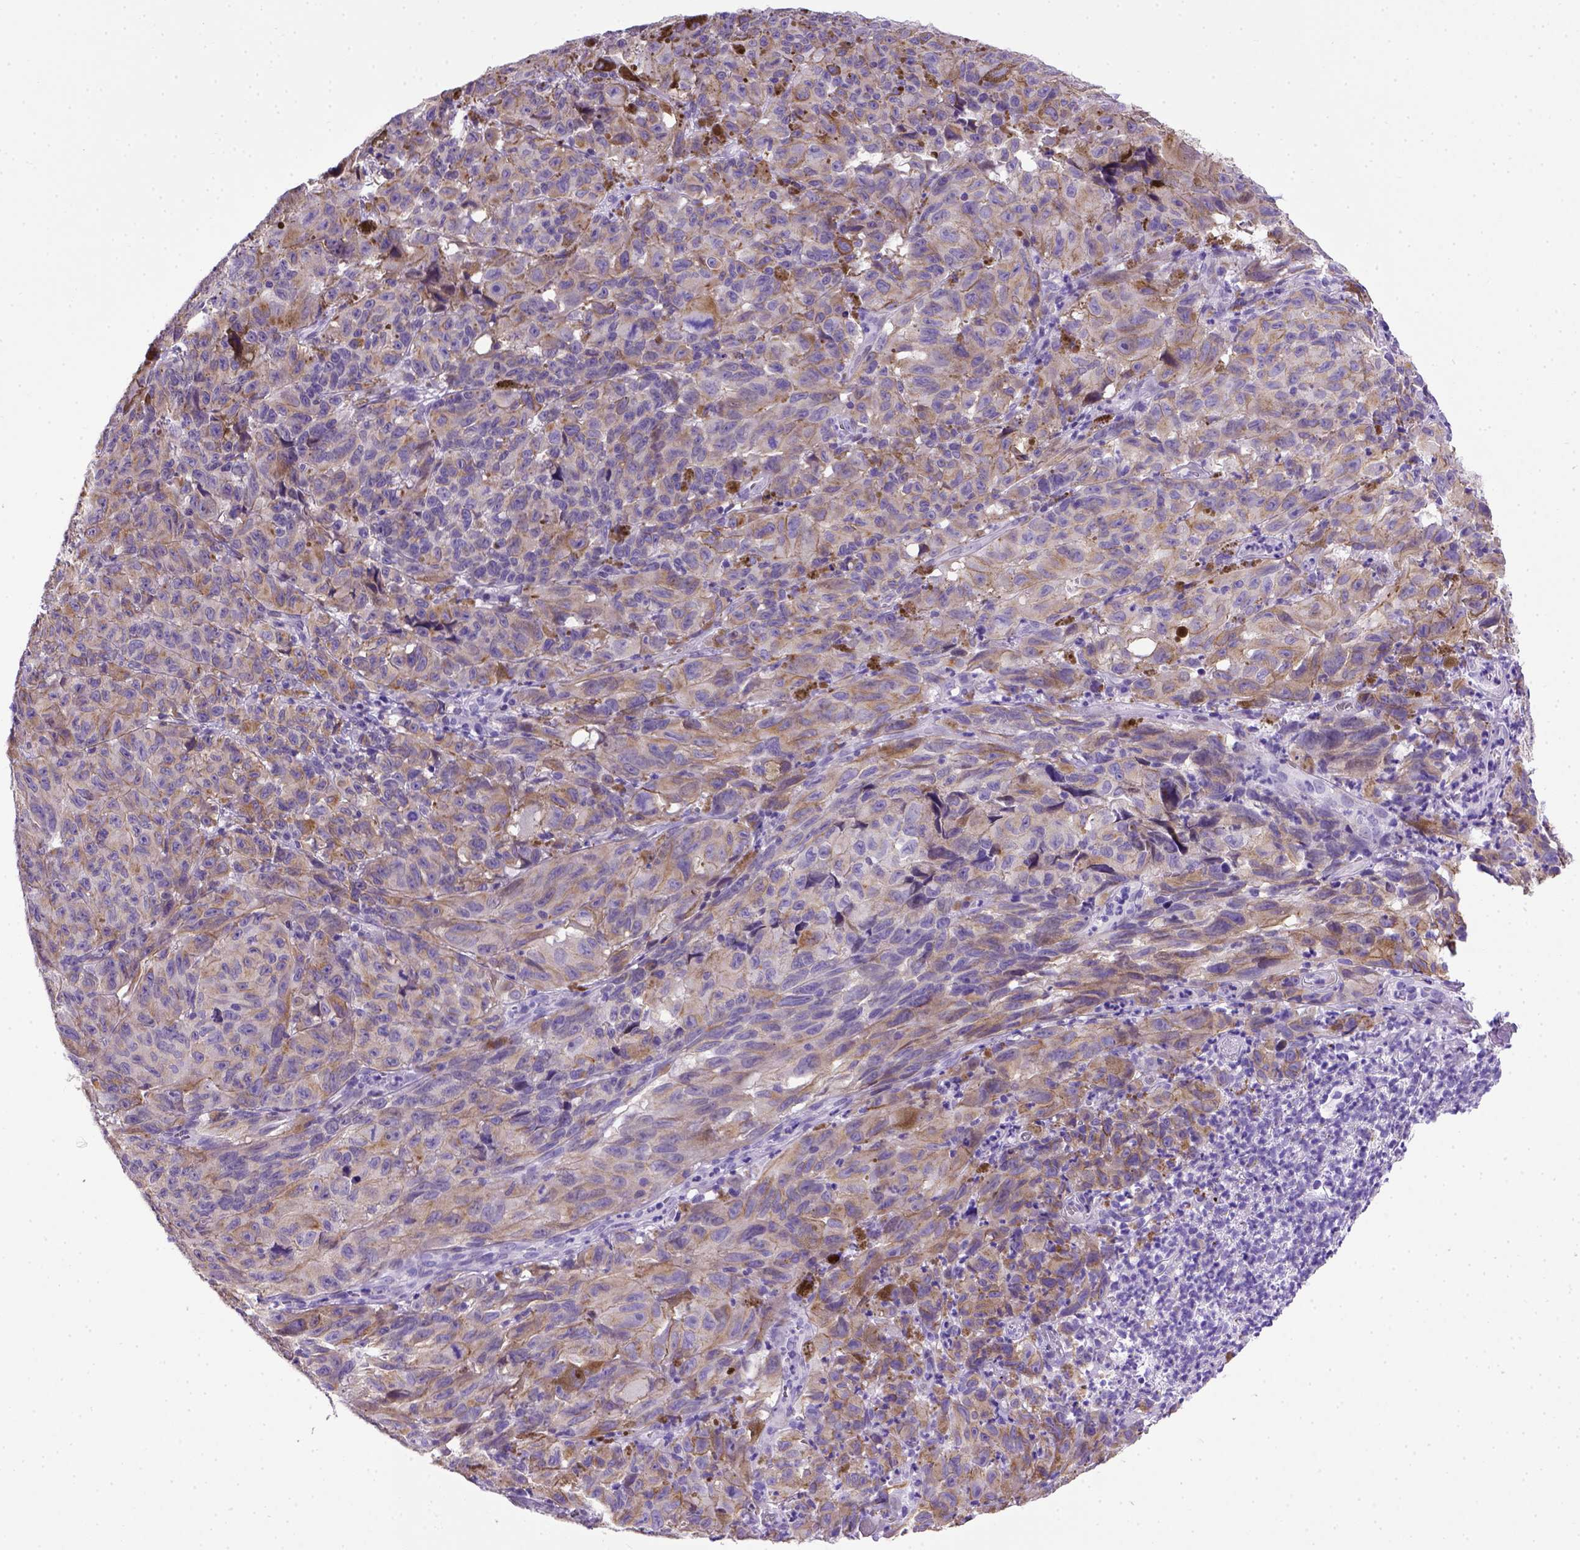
{"staining": {"intensity": "weak", "quantity": ">75%", "location": "cytoplasmic/membranous"}, "tissue": "melanoma", "cell_type": "Tumor cells", "image_type": "cancer", "snomed": [{"axis": "morphology", "description": "Malignant melanoma, NOS"}, {"axis": "topography", "description": "Vulva, labia, clitoris and Bartholin´s gland, NO"}], "caption": "Brown immunohistochemical staining in human melanoma demonstrates weak cytoplasmic/membranous expression in about >75% of tumor cells.", "gene": "ADAM12", "patient": {"sex": "female", "age": 75}}